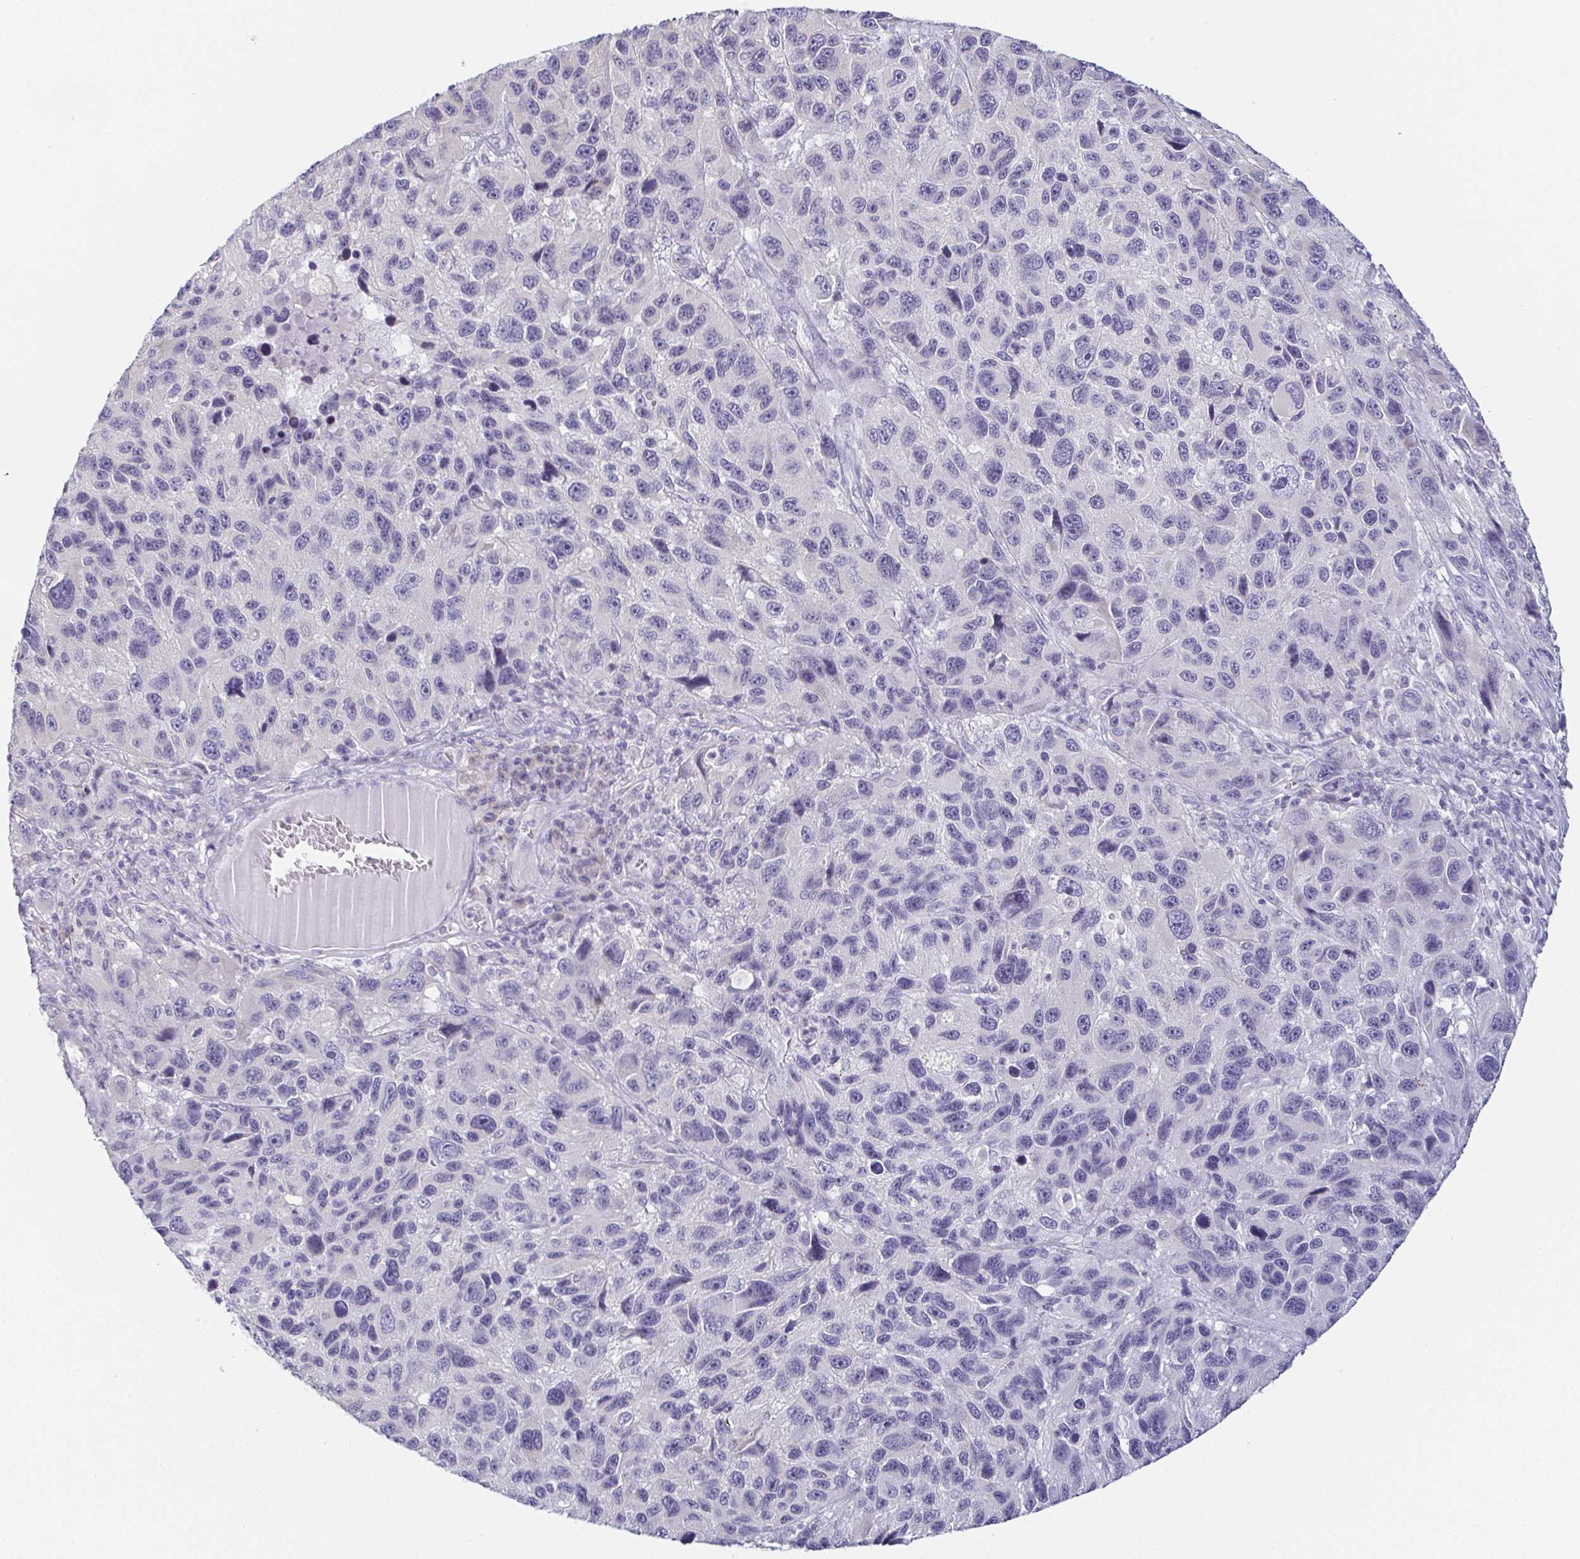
{"staining": {"intensity": "negative", "quantity": "none", "location": "none"}, "tissue": "melanoma", "cell_type": "Tumor cells", "image_type": "cancer", "snomed": [{"axis": "morphology", "description": "Malignant melanoma, NOS"}, {"axis": "topography", "description": "Skin"}], "caption": "Tumor cells are negative for brown protein staining in malignant melanoma.", "gene": "PRR27", "patient": {"sex": "male", "age": 53}}